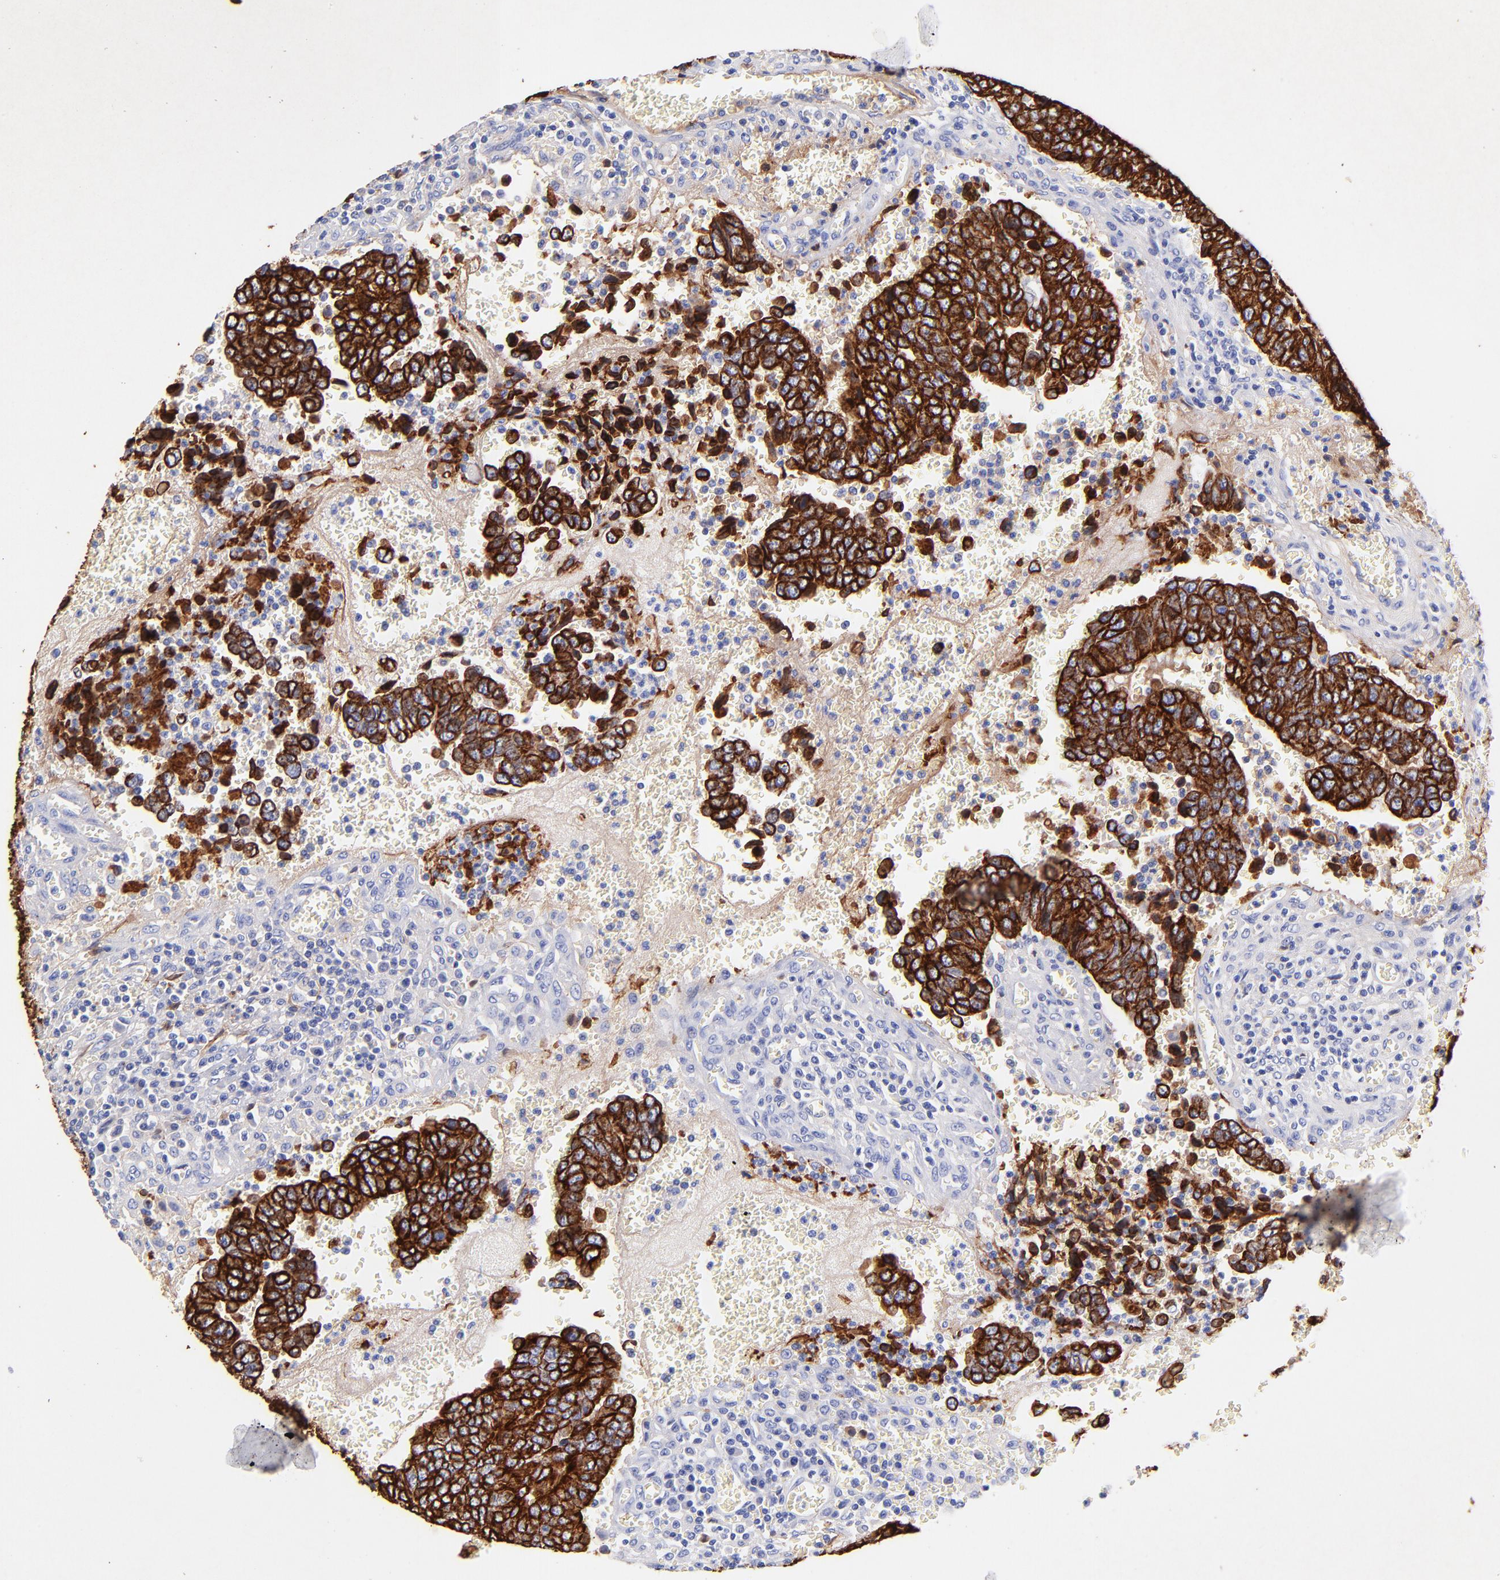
{"staining": {"intensity": "strong", "quantity": ">75%", "location": "cytoplasmic/membranous"}, "tissue": "urothelial cancer", "cell_type": "Tumor cells", "image_type": "cancer", "snomed": [{"axis": "morphology", "description": "Urothelial carcinoma, High grade"}, {"axis": "topography", "description": "Urinary bladder"}], "caption": "The micrograph reveals a brown stain indicating the presence of a protein in the cytoplasmic/membranous of tumor cells in urothelial cancer. (Stains: DAB (3,3'-diaminobenzidine) in brown, nuclei in blue, Microscopy: brightfield microscopy at high magnification).", "gene": "KRT19", "patient": {"sex": "male", "age": 86}}